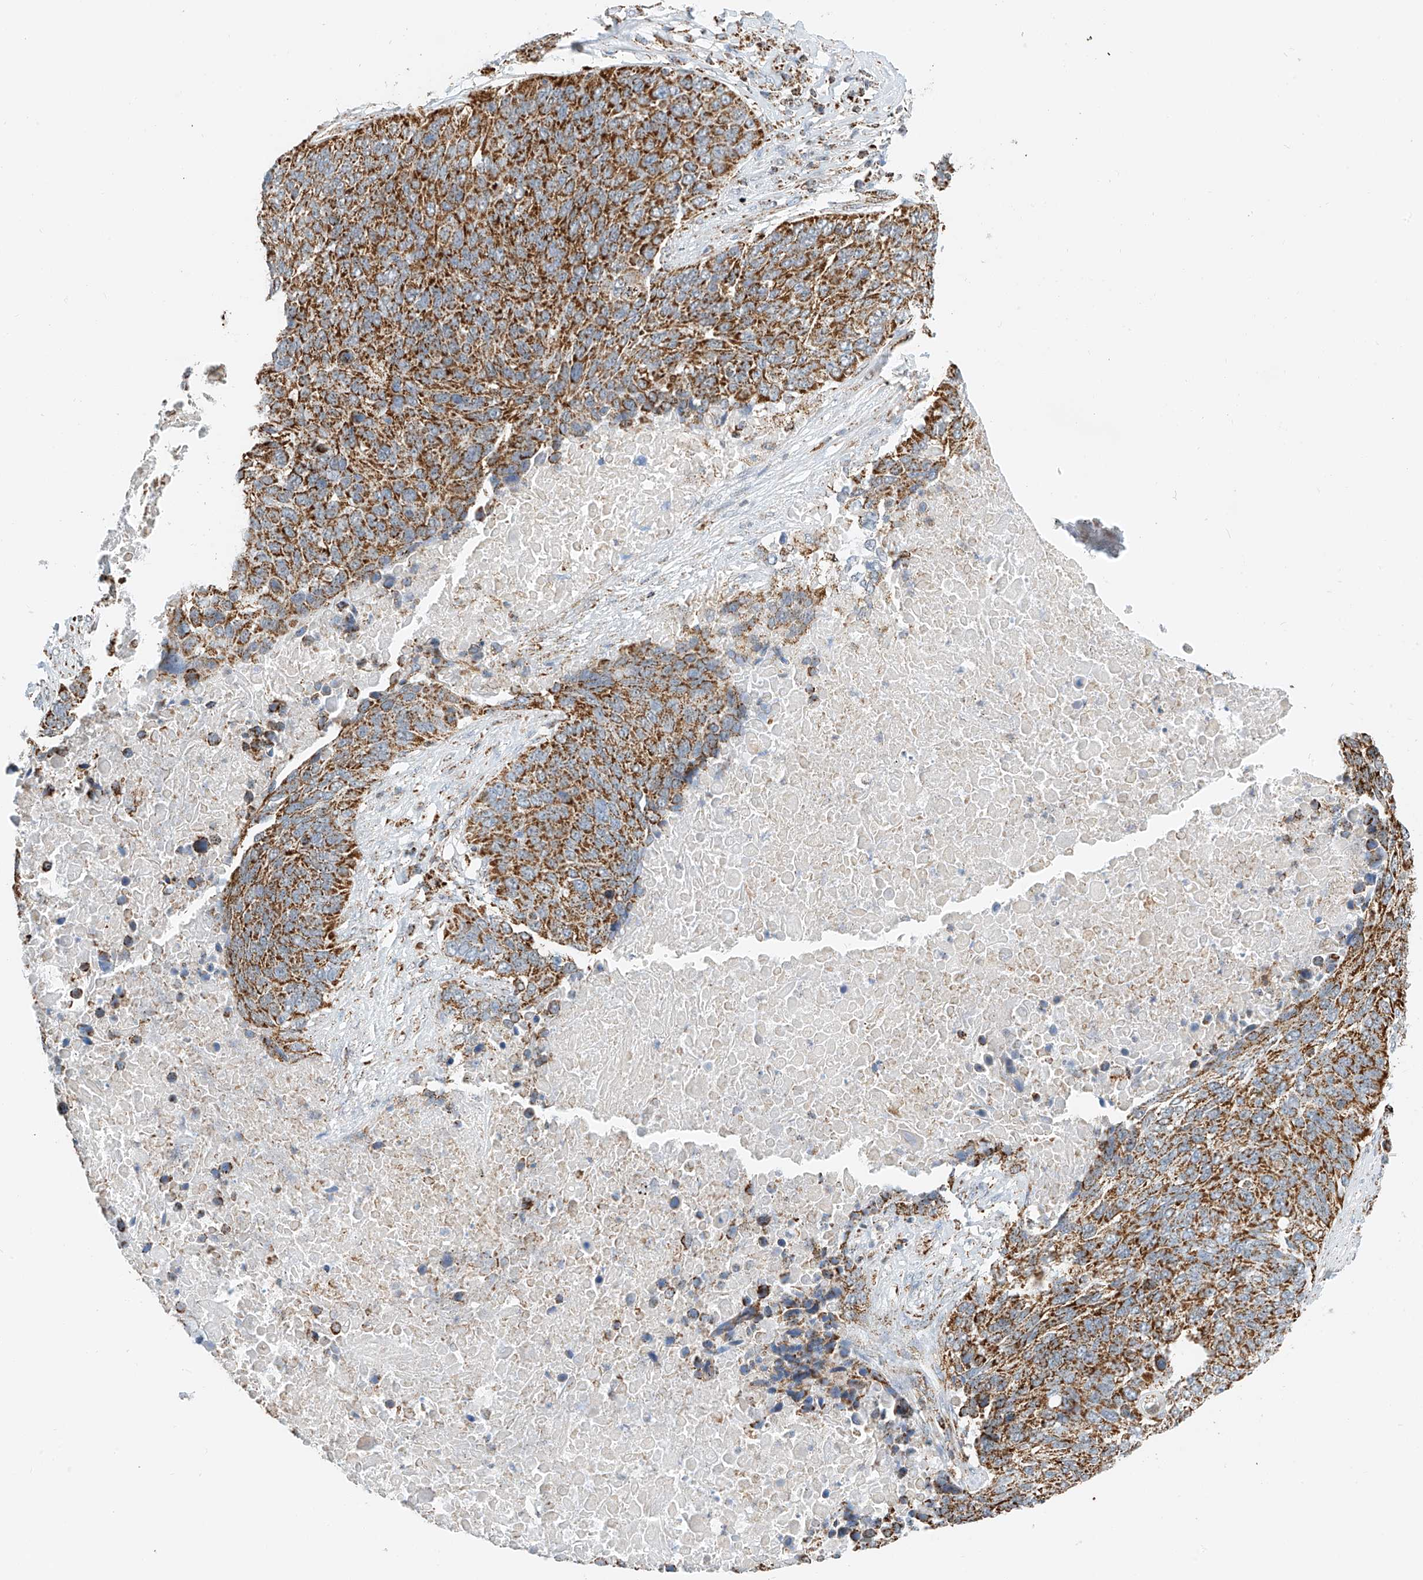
{"staining": {"intensity": "moderate", "quantity": ">75%", "location": "cytoplasmic/membranous"}, "tissue": "lung cancer", "cell_type": "Tumor cells", "image_type": "cancer", "snomed": [{"axis": "morphology", "description": "Squamous cell carcinoma, NOS"}, {"axis": "topography", "description": "Lung"}], "caption": "Protein staining by IHC demonstrates moderate cytoplasmic/membranous positivity in about >75% of tumor cells in lung squamous cell carcinoma. Using DAB (brown) and hematoxylin (blue) stains, captured at high magnification using brightfield microscopy.", "gene": "PPA2", "patient": {"sex": "male", "age": 66}}